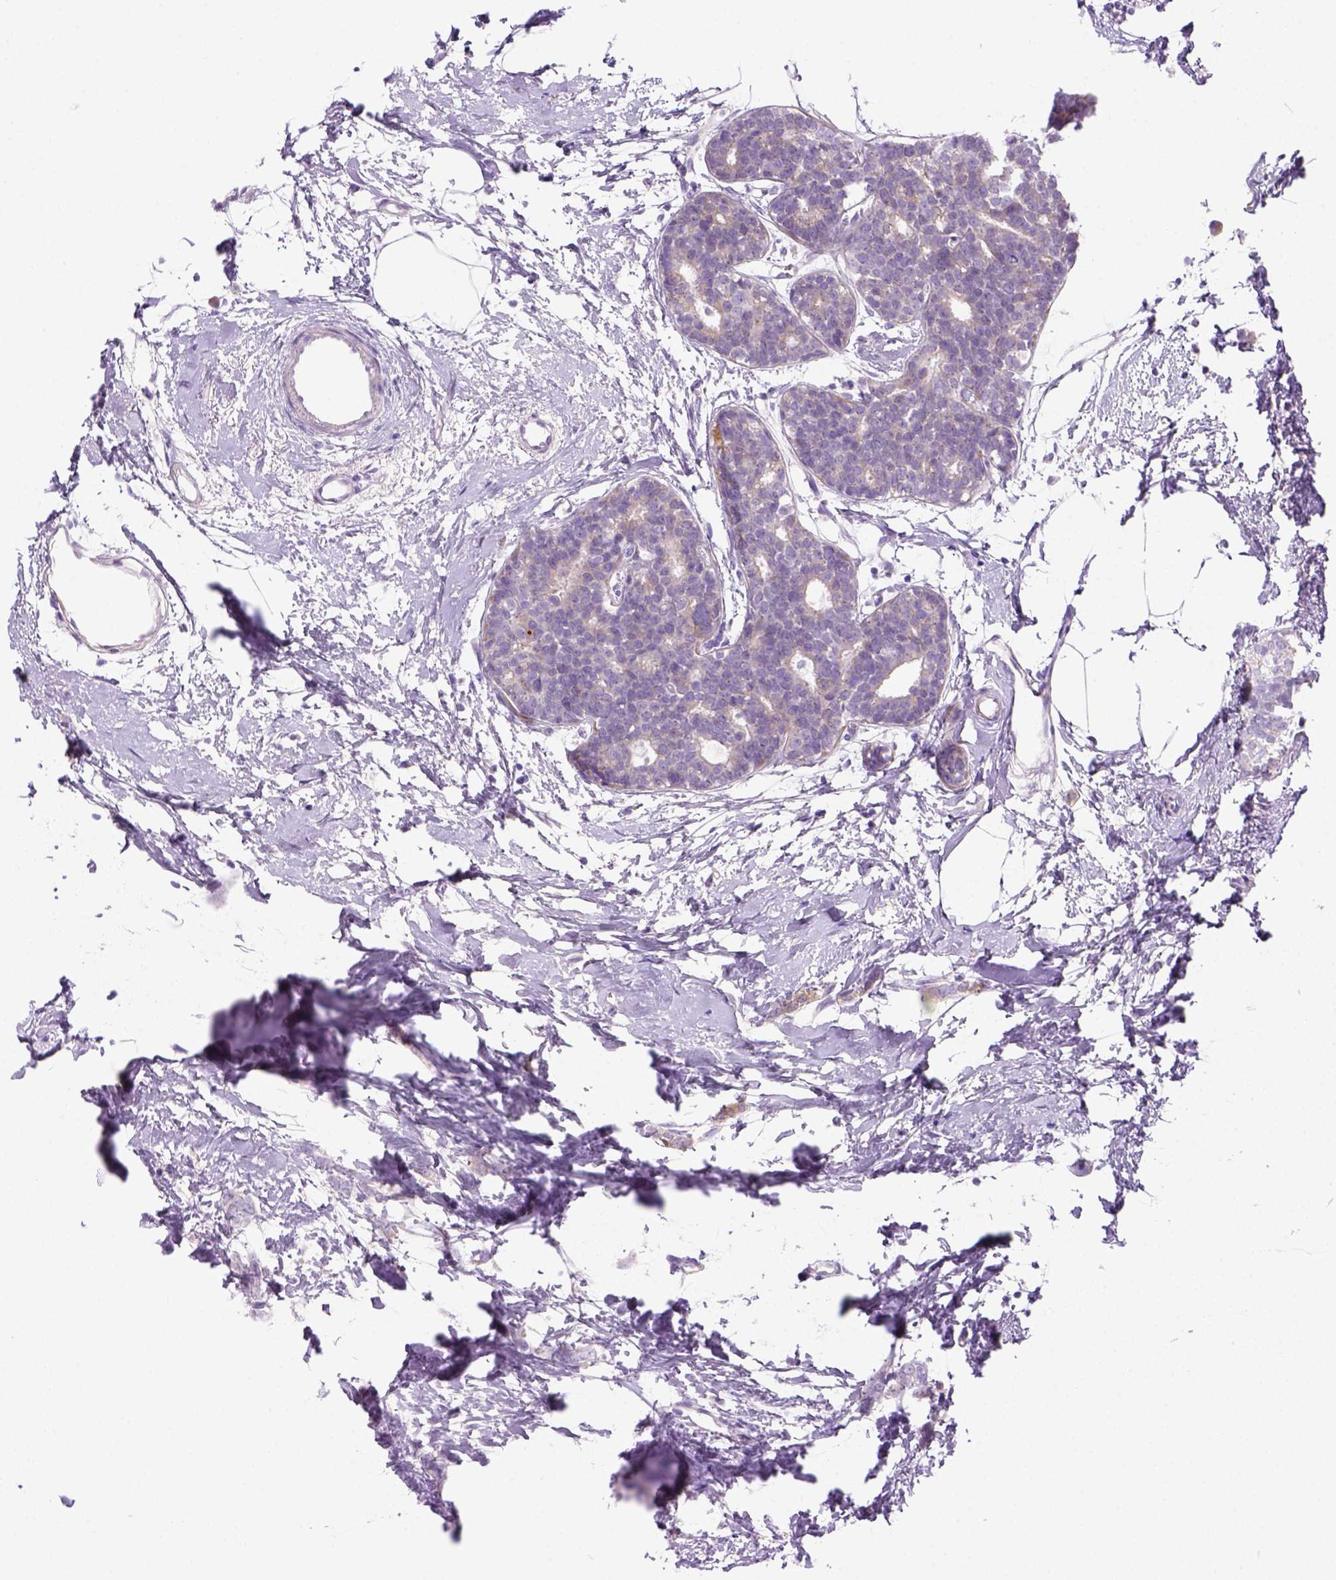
{"staining": {"intensity": "negative", "quantity": "none", "location": "none"}, "tissue": "breast cancer", "cell_type": "Tumor cells", "image_type": "cancer", "snomed": [{"axis": "morphology", "description": "Duct carcinoma"}, {"axis": "topography", "description": "Breast"}], "caption": "High magnification brightfield microscopy of breast cancer (infiltrating ductal carcinoma) stained with DAB (3,3'-diaminobenzidine) (brown) and counterstained with hematoxylin (blue): tumor cells show no significant positivity.", "gene": "DNAH11", "patient": {"sex": "female", "age": 40}}